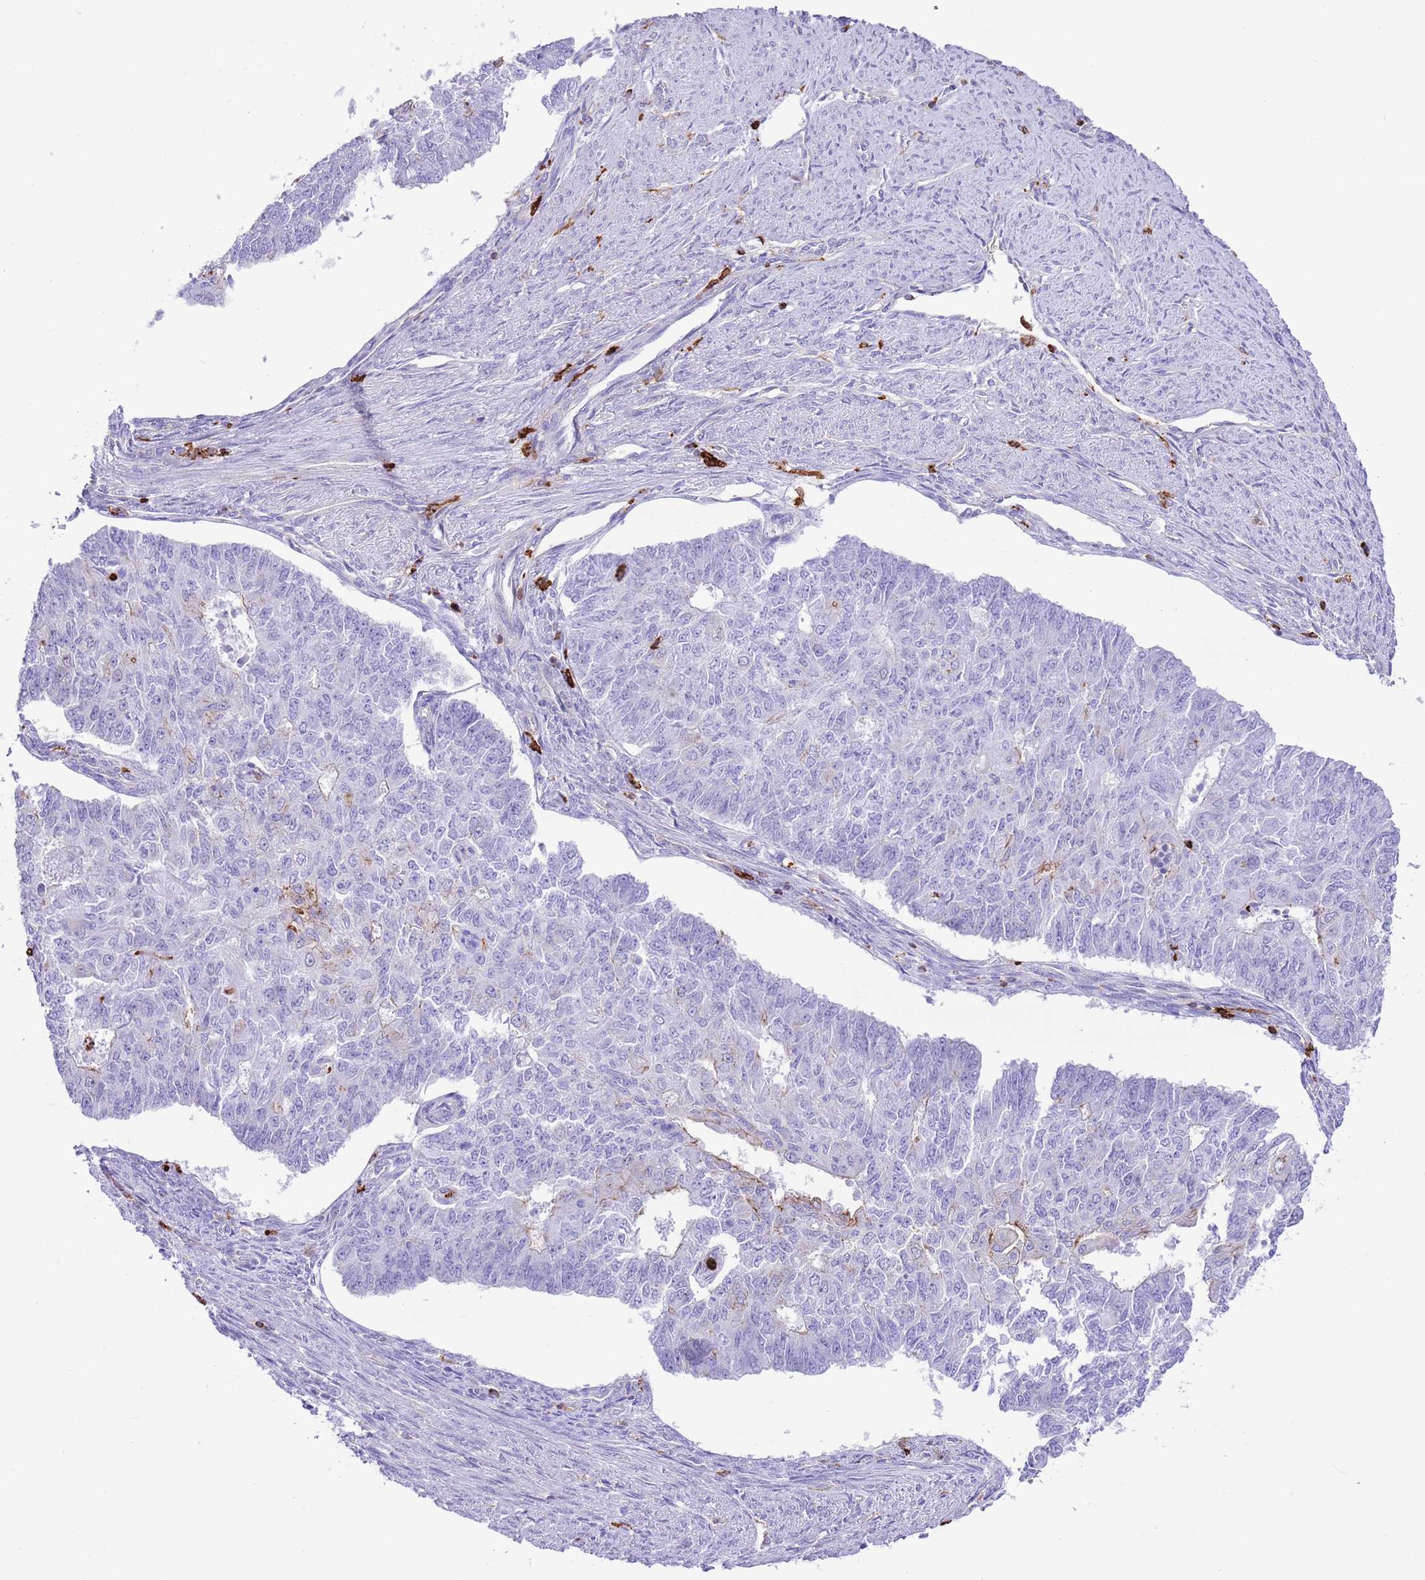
{"staining": {"intensity": "negative", "quantity": "none", "location": "none"}, "tissue": "endometrial cancer", "cell_type": "Tumor cells", "image_type": "cancer", "snomed": [{"axis": "morphology", "description": "Adenocarcinoma, NOS"}, {"axis": "topography", "description": "Endometrium"}], "caption": "This is a histopathology image of immunohistochemistry (IHC) staining of endometrial adenocarcinoma, which shows no positivity in tumor cells.", "gene": "EFHD2", "patient": {"sex": "female", "age": 32}}